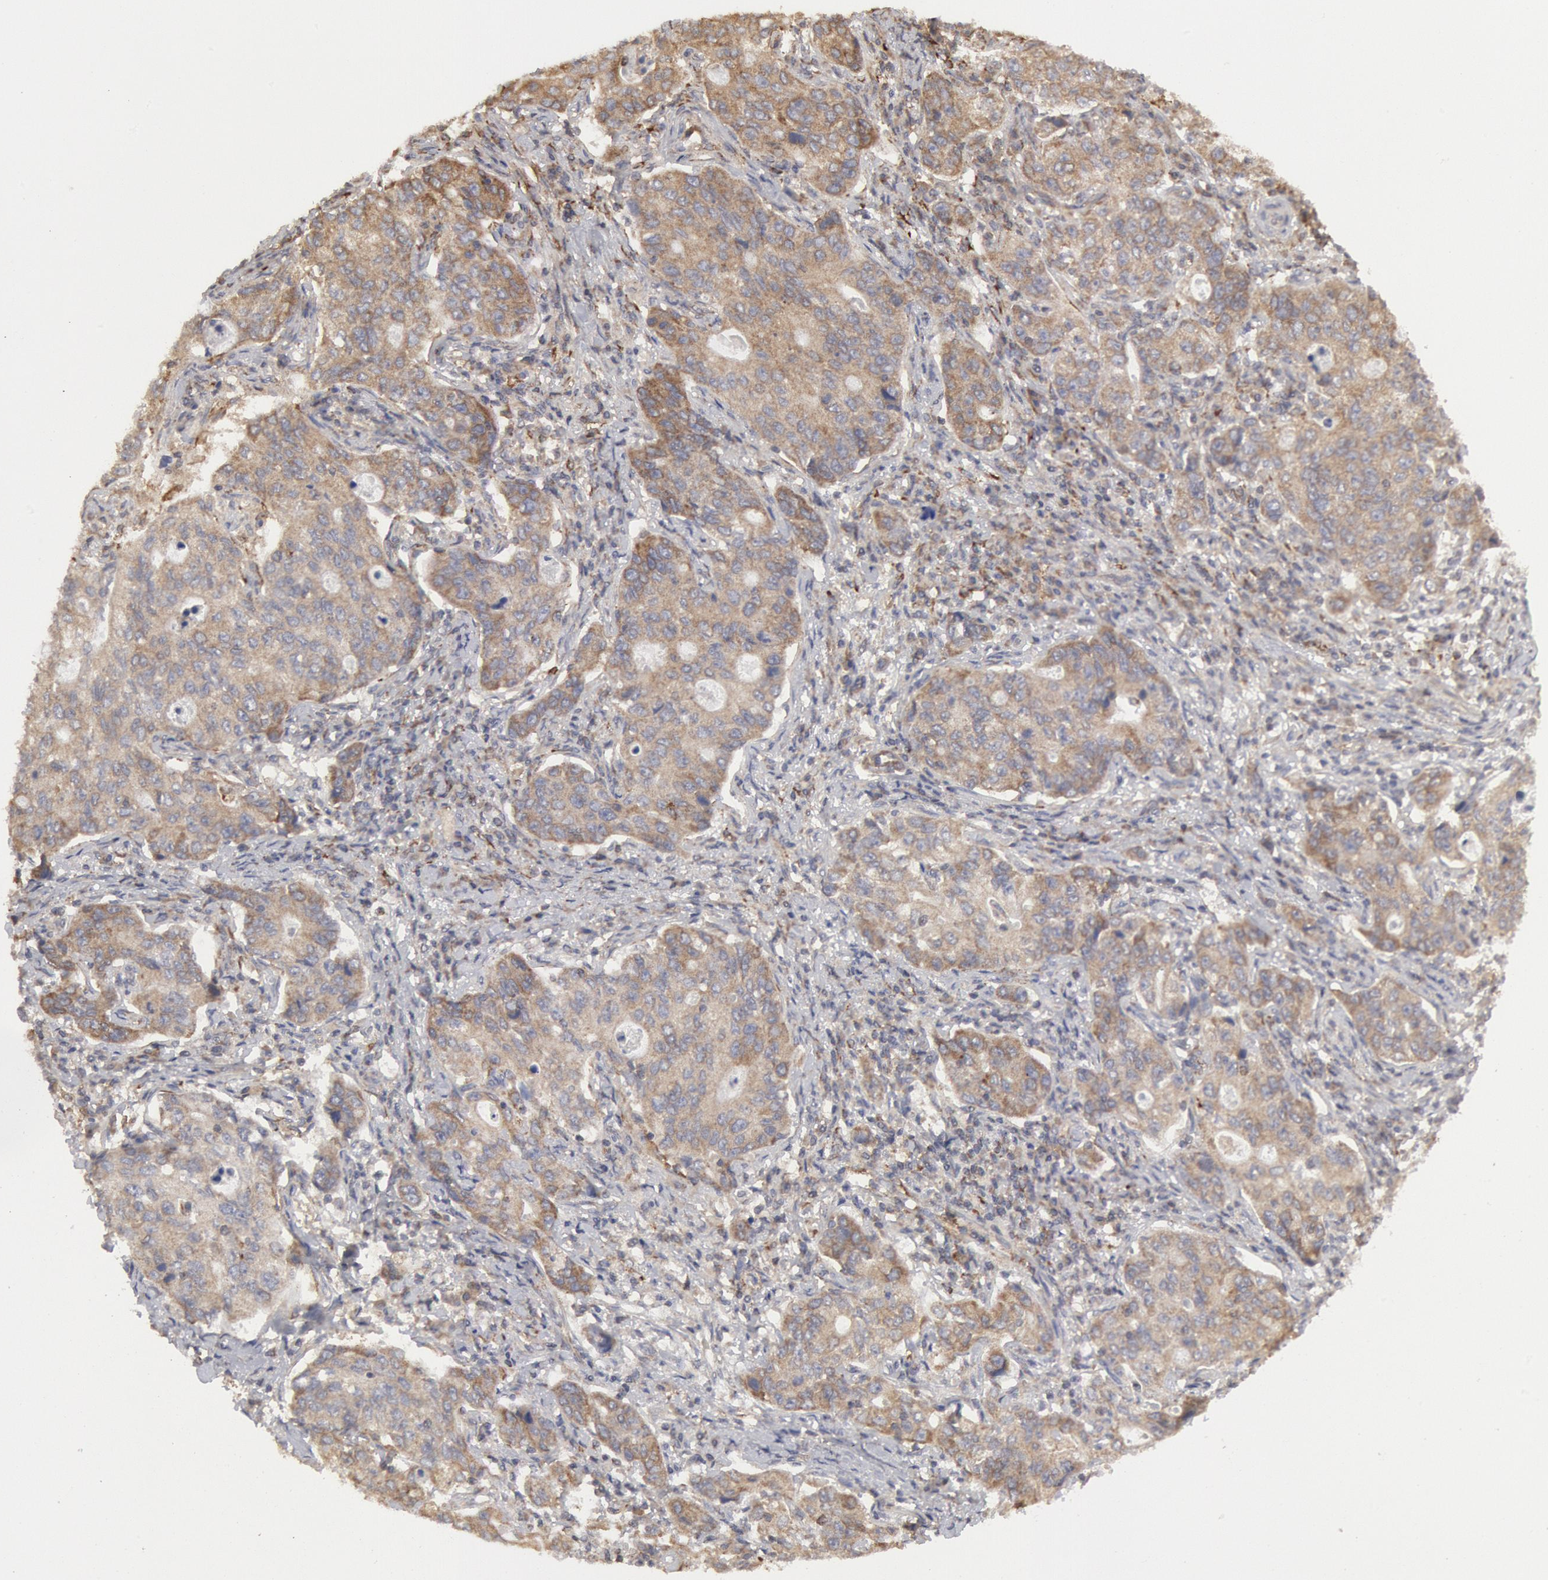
{"staining": {"intensity": "weak", "quantity": ">75%", "location": "cytoplasmic/membranous"}, "tissue": "stomach cancer", "cell_type": "Tumor cells", "image_type": "cancer", "snomed": [{"axis": "morphology", "description": "Adenocarcinoma, NOS"}, {"axis": "topography", "description": "Esophagus"}, {"axis": "topography", "description": "Stomach"}], "caption": "Adenocarcinoma (stomach) stained with a protein marker shows weak staining in tumor cells.", "gene": "OSBPL8", "patient": {"sex": "male", "age": 74}}